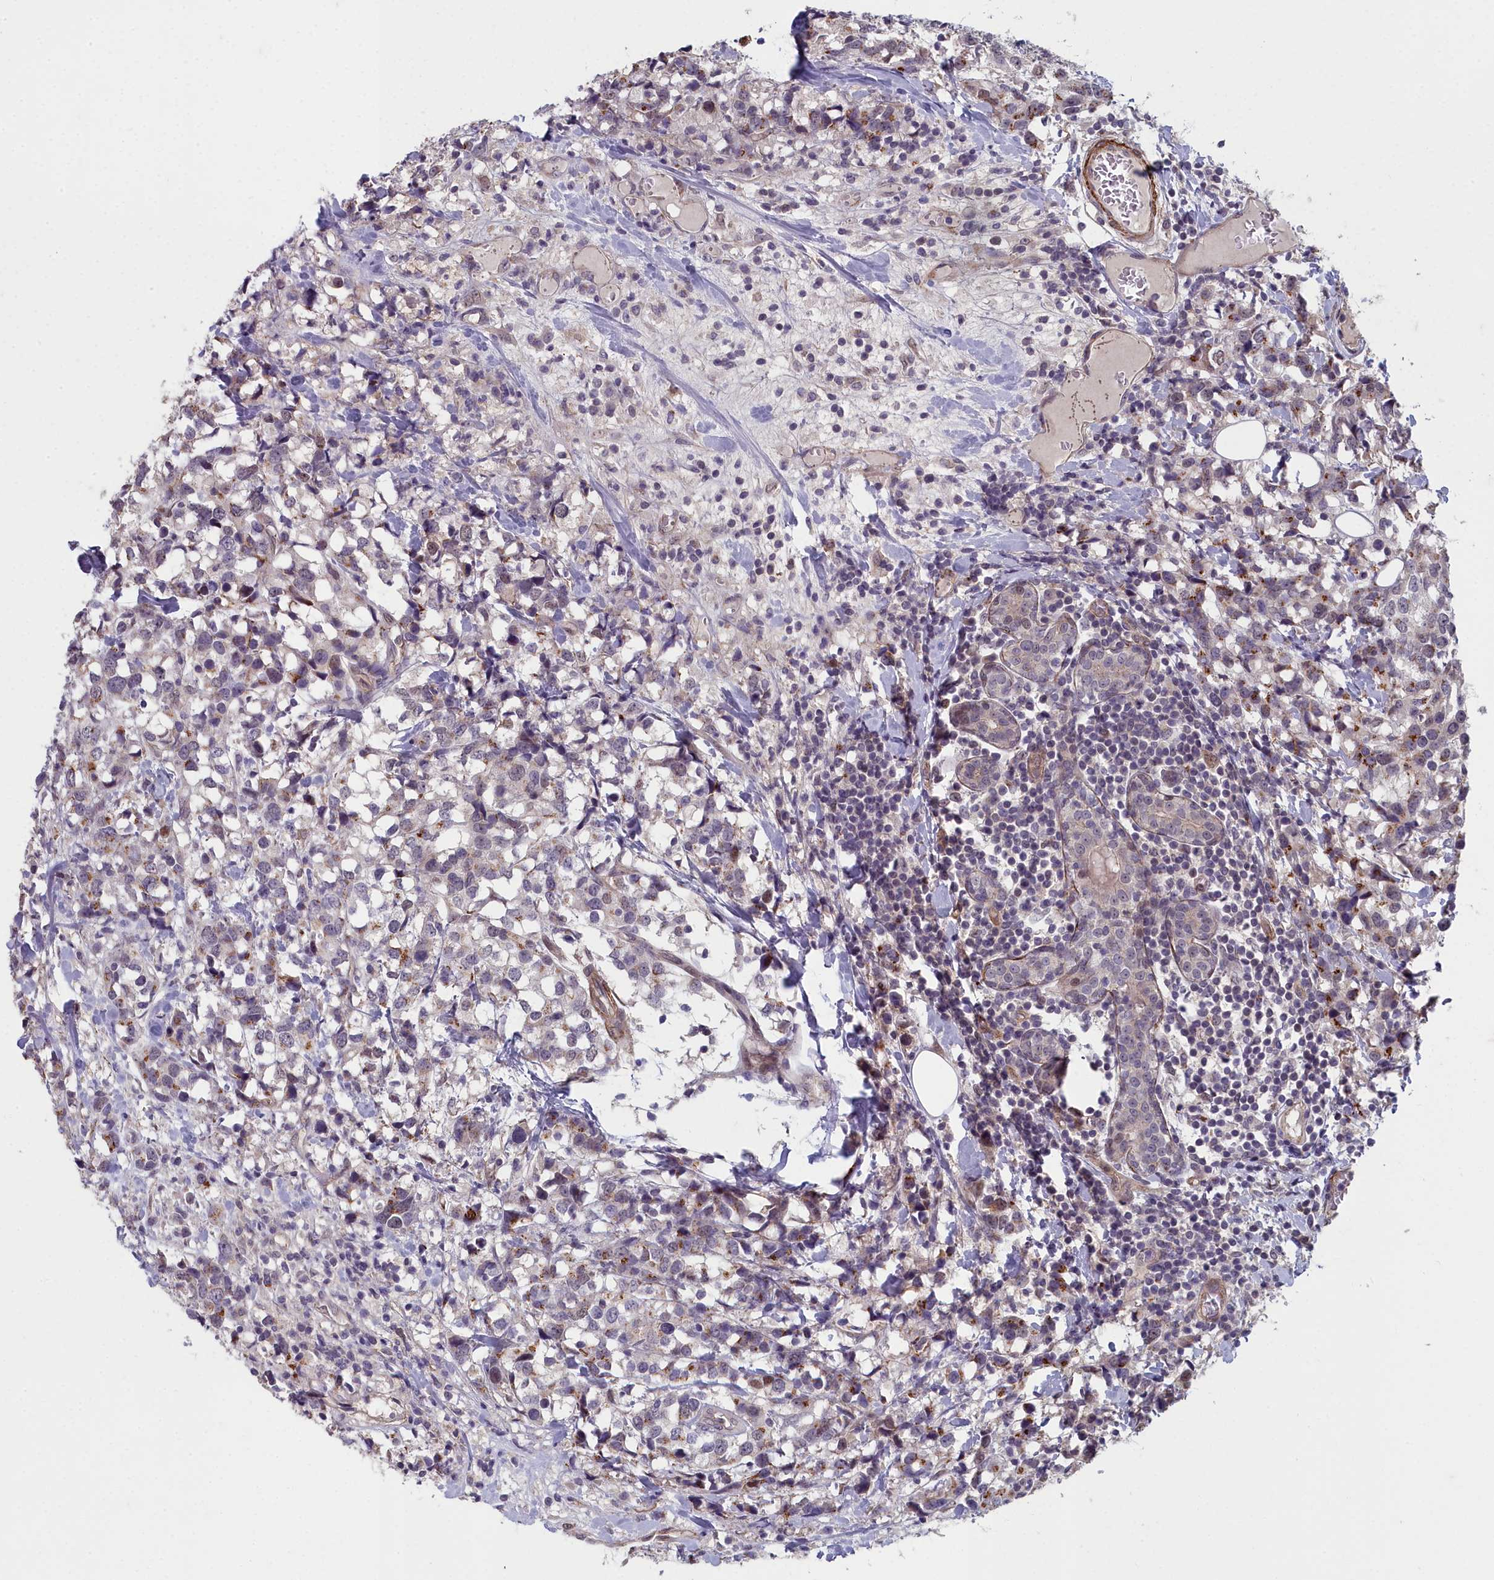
{"staining": {"intensity": "moderate", "quantity": "<25%", "location": "cytoplasmic/membranous"}, "tissue": "breast cancer", "cell_type": "Tumor cells", "image_type": "cancer", "snomed": [{"axis": "morphology", "description": "Lobular carcinoma"}, {"axis": "topography", "description": "Breast"}], "caption": "Breast cancer tissue displays moderate cytoplasmic/membranous expression in approximately <25% of tumor cells", "gene": "ZNF626", "patient": {"sex": "female", "age": 59}}